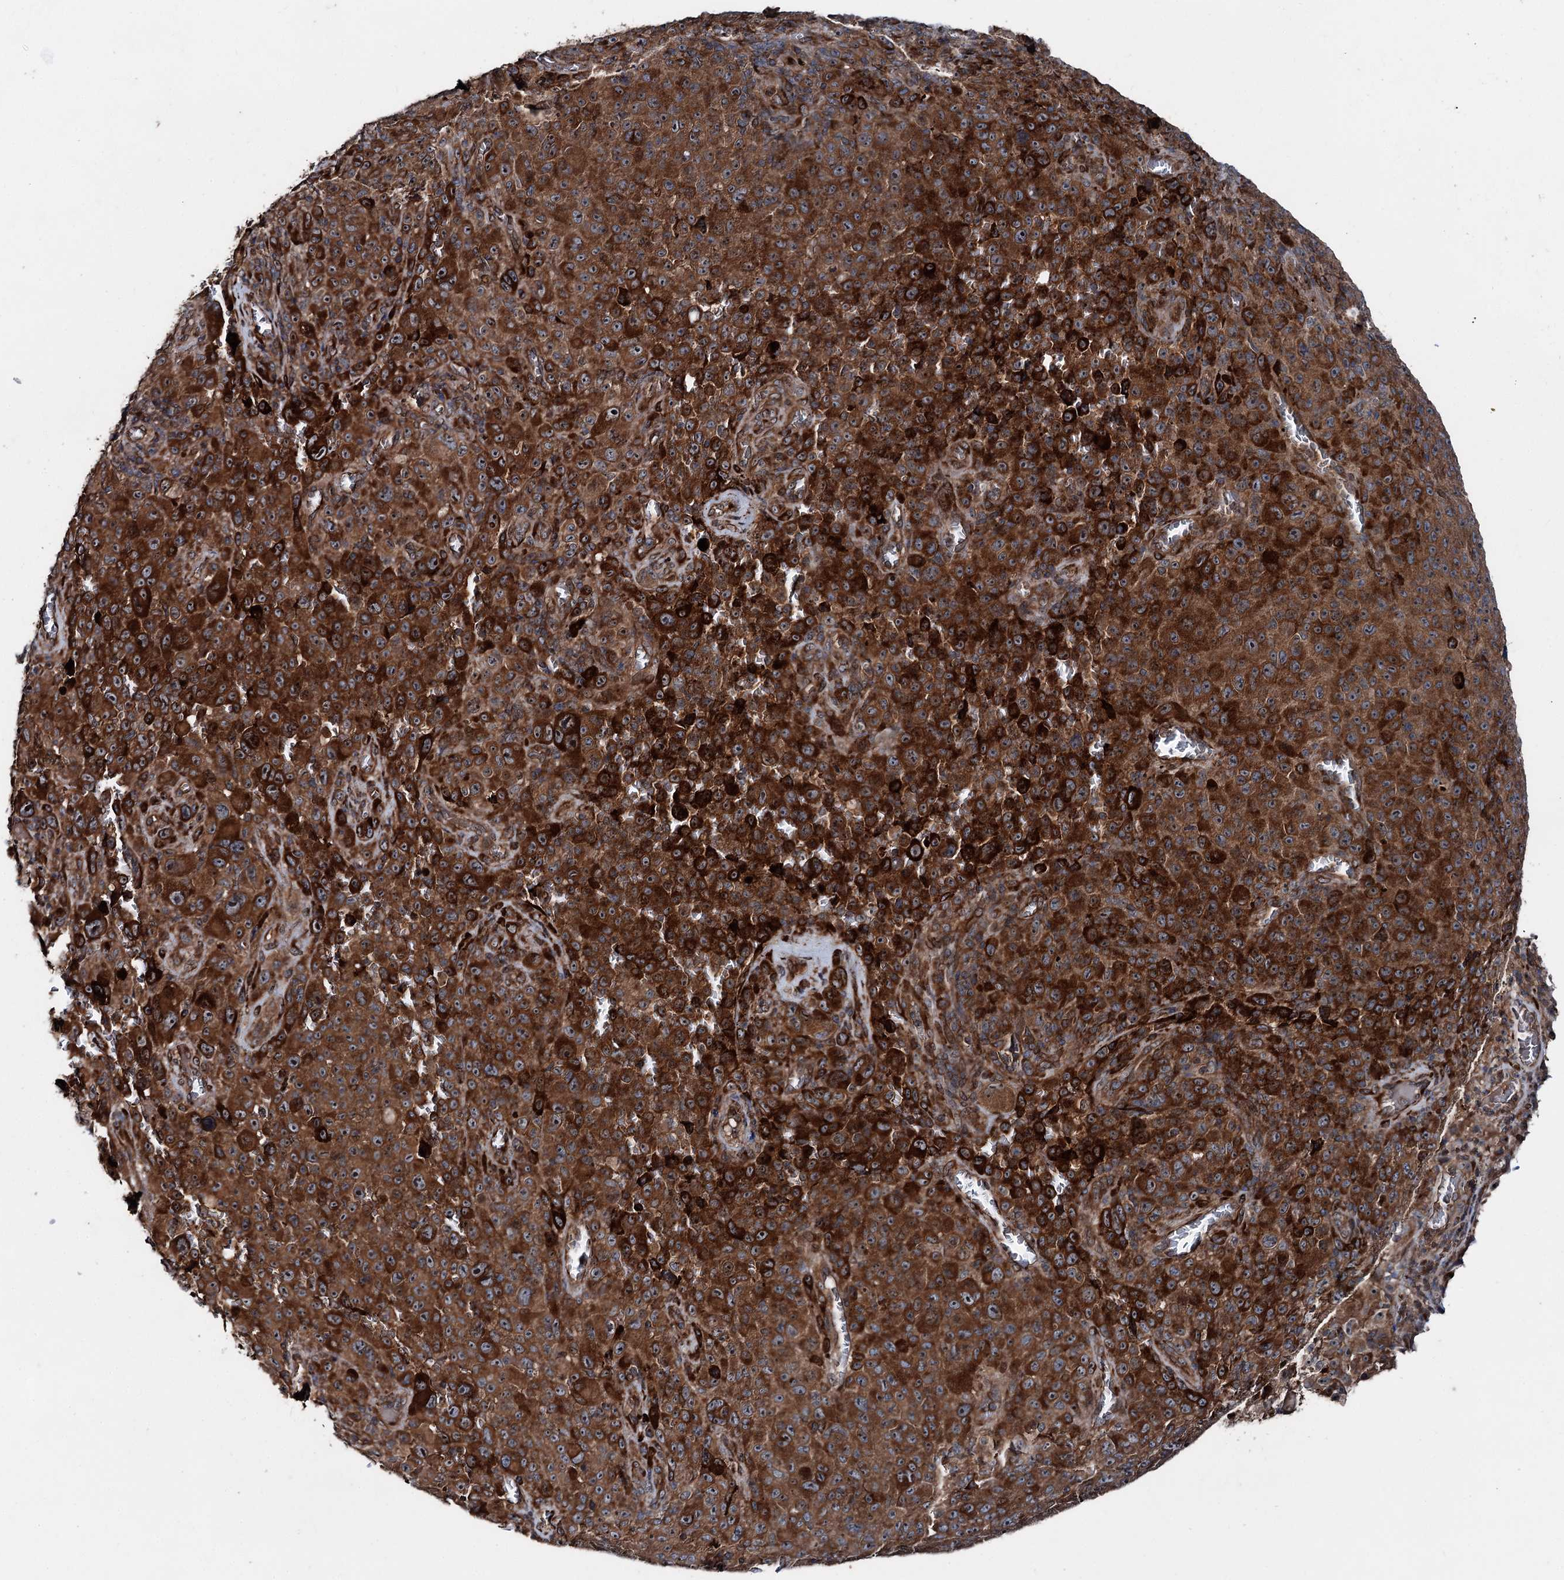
{"staining": {"intensity": "strong", "quantity": ">75%", "location": "cytoplasmic/membranous,nuclear"}, "tissue": "melanoma", "cell_type": "Tumor cells", "image_type": "cancer", "snomed": [{"axis": "morphology", "description": "Malignant melanoma, NOS"}, {"axis": "topography", "description": "Skin"}], "caption": "Human malignant melanoma stained for a protein (brown) reveals strong cytoplasmic/membranous and nuclear positive expression in approximately >75% of tumor cells.", "gene": "DDIAS", "patient": {"sex": "female", "age": 82}}